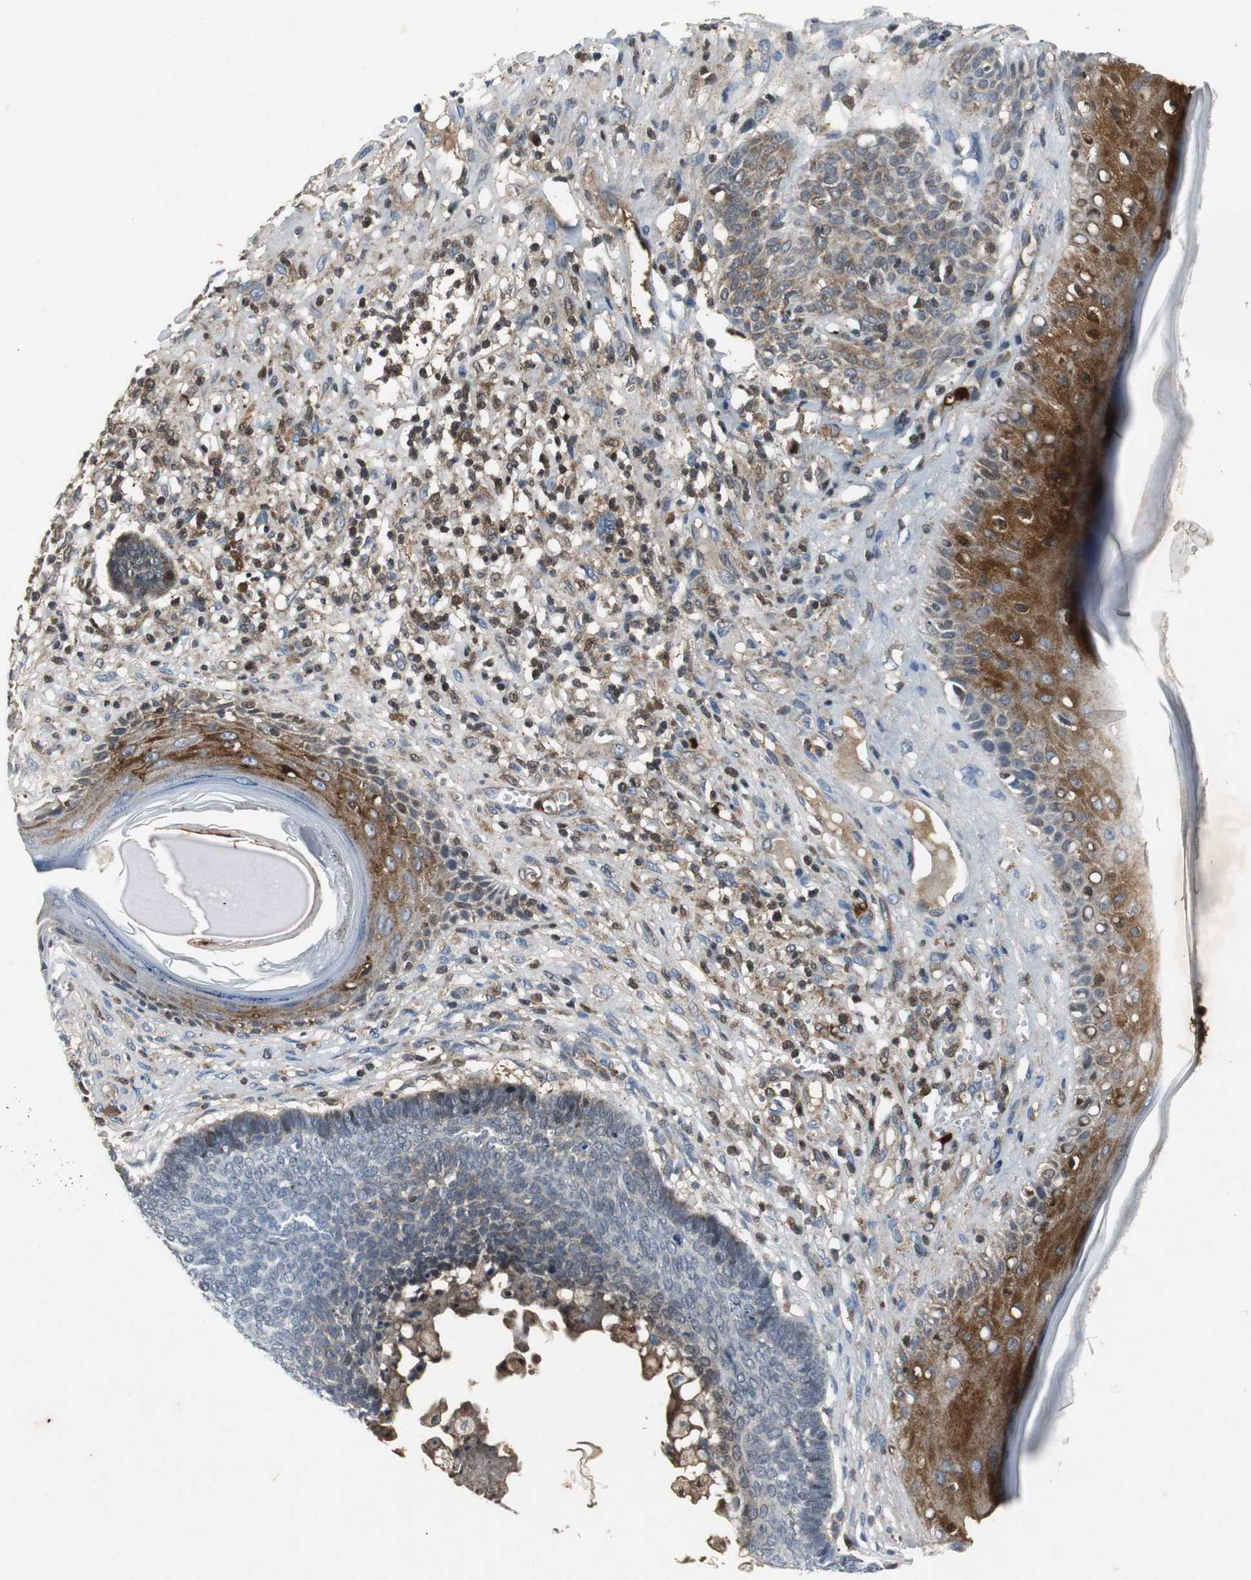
{"staining": {"intensity": "weak", "quantity": "25%-75%", "location": "cytoplasmic/membranous,nuclear"}, "tissue": "skin cancer", "cell_type": "Tumor cells", "image_type": "cancer", "snomed": [{"axis": "morphology", "description": "Basal cell carcinoma"}, {"axis": "topography", "description": "Skin"}], "caption": "IHC (DAB (3,3'-diaminobenzidine)) staining of human skin cancer exhibits weak cytoplasmic/membranous and nuclear protein staining in about 25%-75% of tumor cells. The protein is stained brown, and the nuclei are stained in blue (DAB (3,3'-diaminobenzidine) IHC with brightfield microscopy, high magnification).", "gene": "ORM1", "patient": {"sex": "male", "age": 84}}